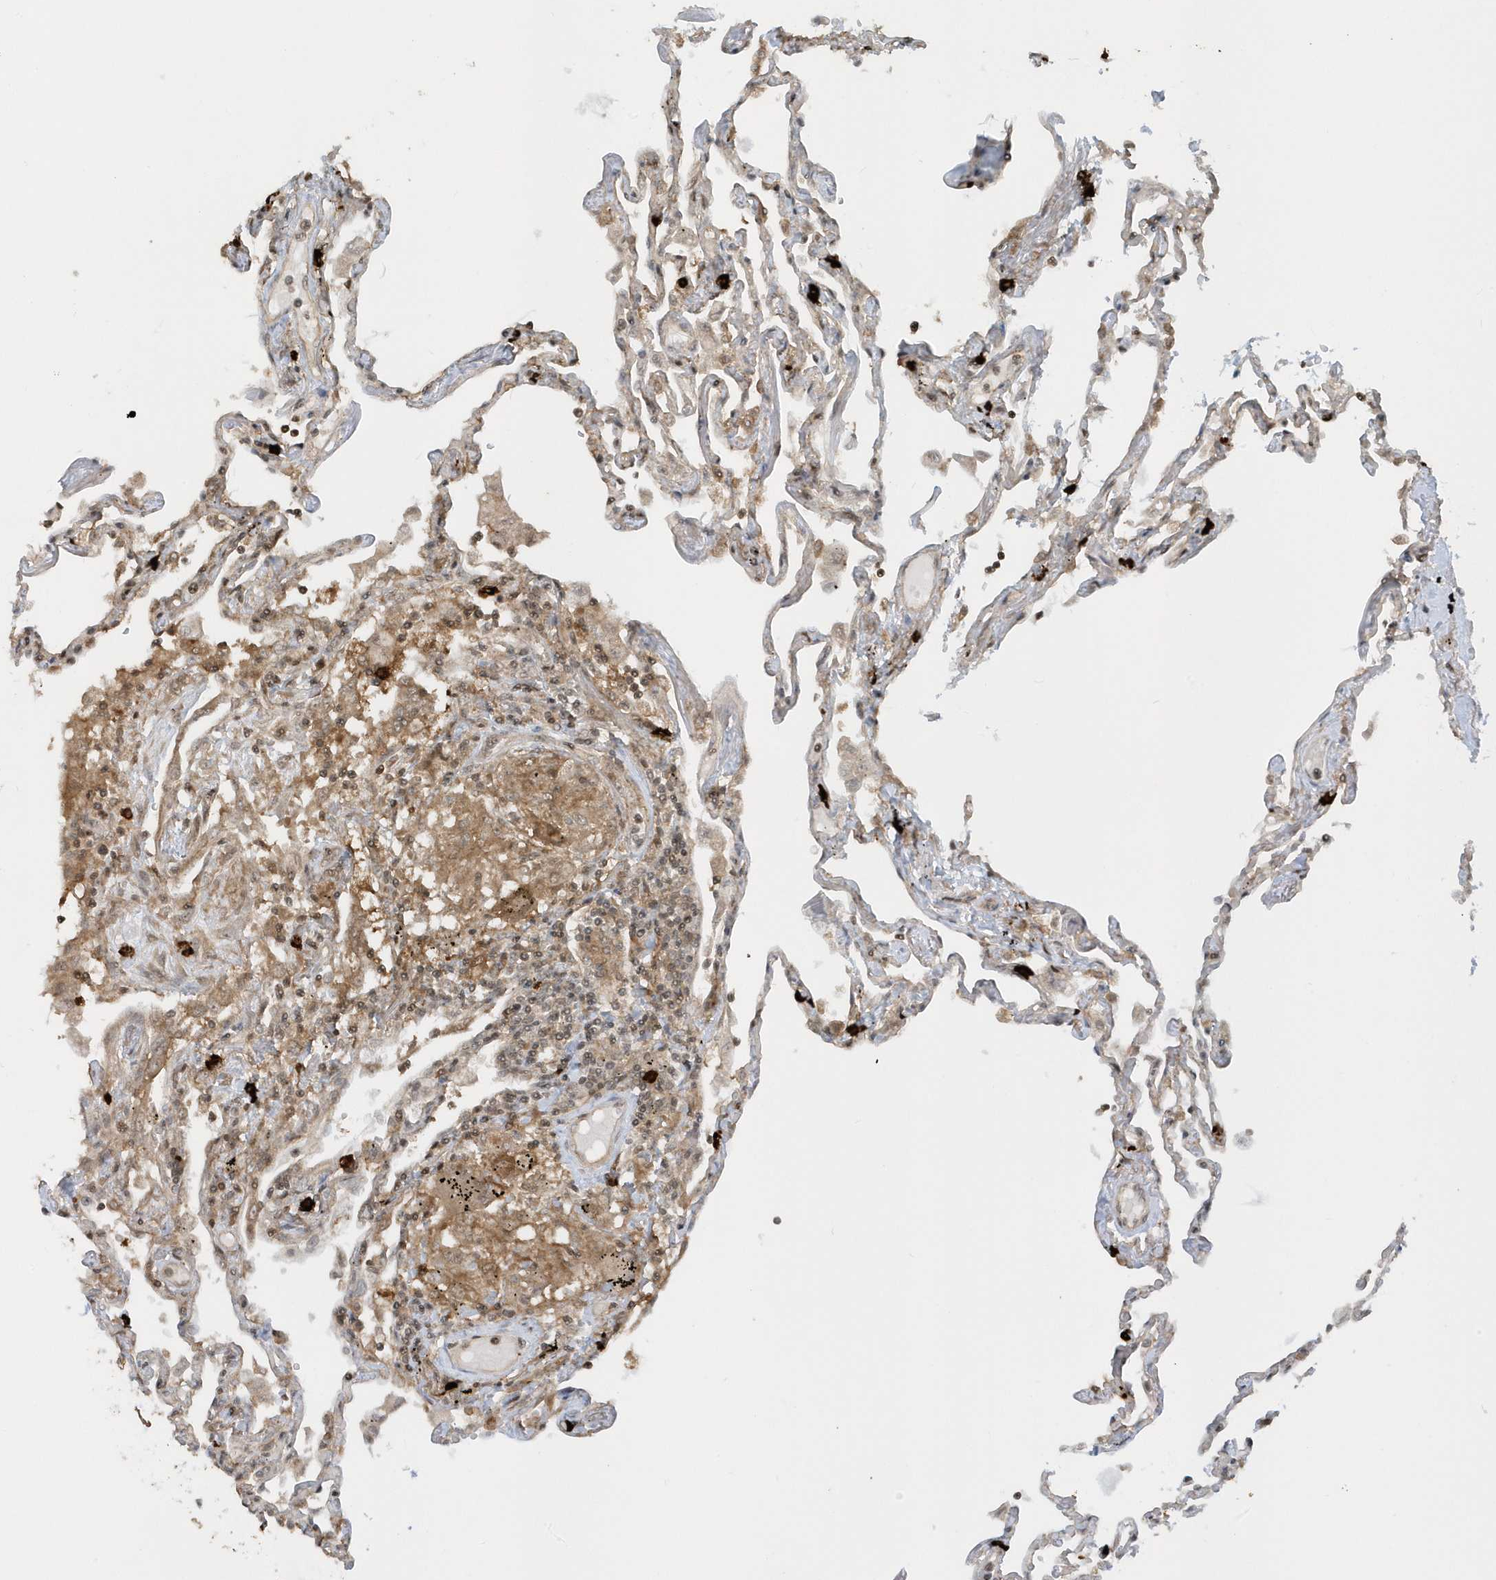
{"staining": {"intensity": "weak", "quantity": ">75%", "location": "cytoplasmic/membranous,nuclear"}, "tissue": "lung", "cell_type": "Alveolar cells", "image_type": "normal", "snomed": [{"axis": "morphology", "description": "Normal tissue, NOS"}, {"axis": "topography", "description": "Lung"}], "caption": "Immunohistochemical staining of benign lung shows weak cytoplasmic/membranous,nuclear protein expression in approximately >75% of alveolar cells. The staining was performed using DAB (3,3'-diaminobenzidine) to visualize the protein expression in brown, while the nuclei were stained in blue with hematoxylin (Magnification: 20x).", "gene": "PPP1R7", "patient": {"sex": "female", "age": 67}}